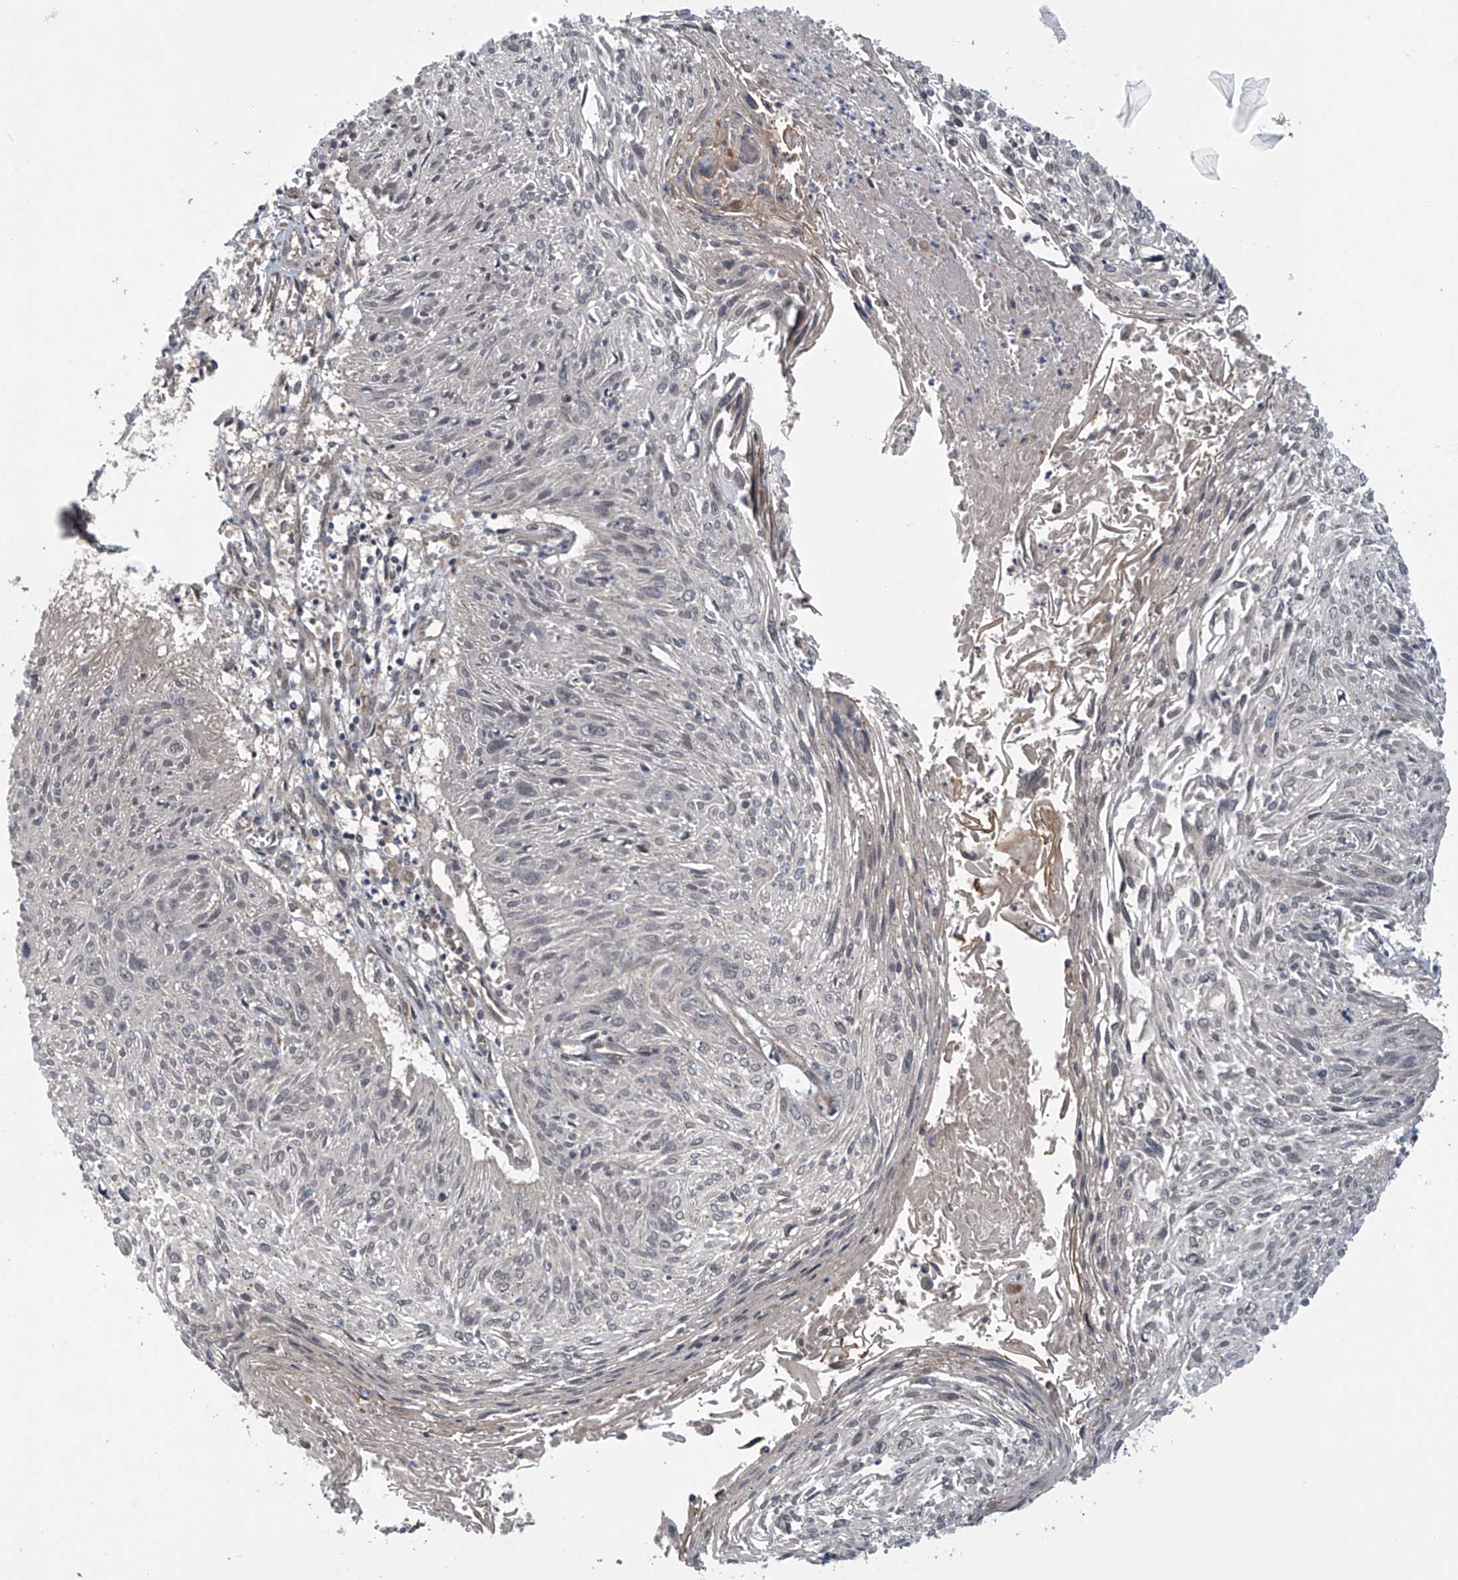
{"staining": {"intensity": "negative", "quantity": "none", "location": "none"}, "tissue": "cervical cancer", "cell_type": "Tumor cells", "image_type": "cancer", "snomed": [{"axis": "morphology", "description": "Squamous cell carcinoma, NOS"}, {"axis": "topography", "description": "Cervix"}], "caption": "Immunohistochemistry (IHC) of cervical squamous cell carcinoma demonstrates no expression in tumor cells.", "gene": "ABHD13", "patient": {"sex": "female", "age": 51}}